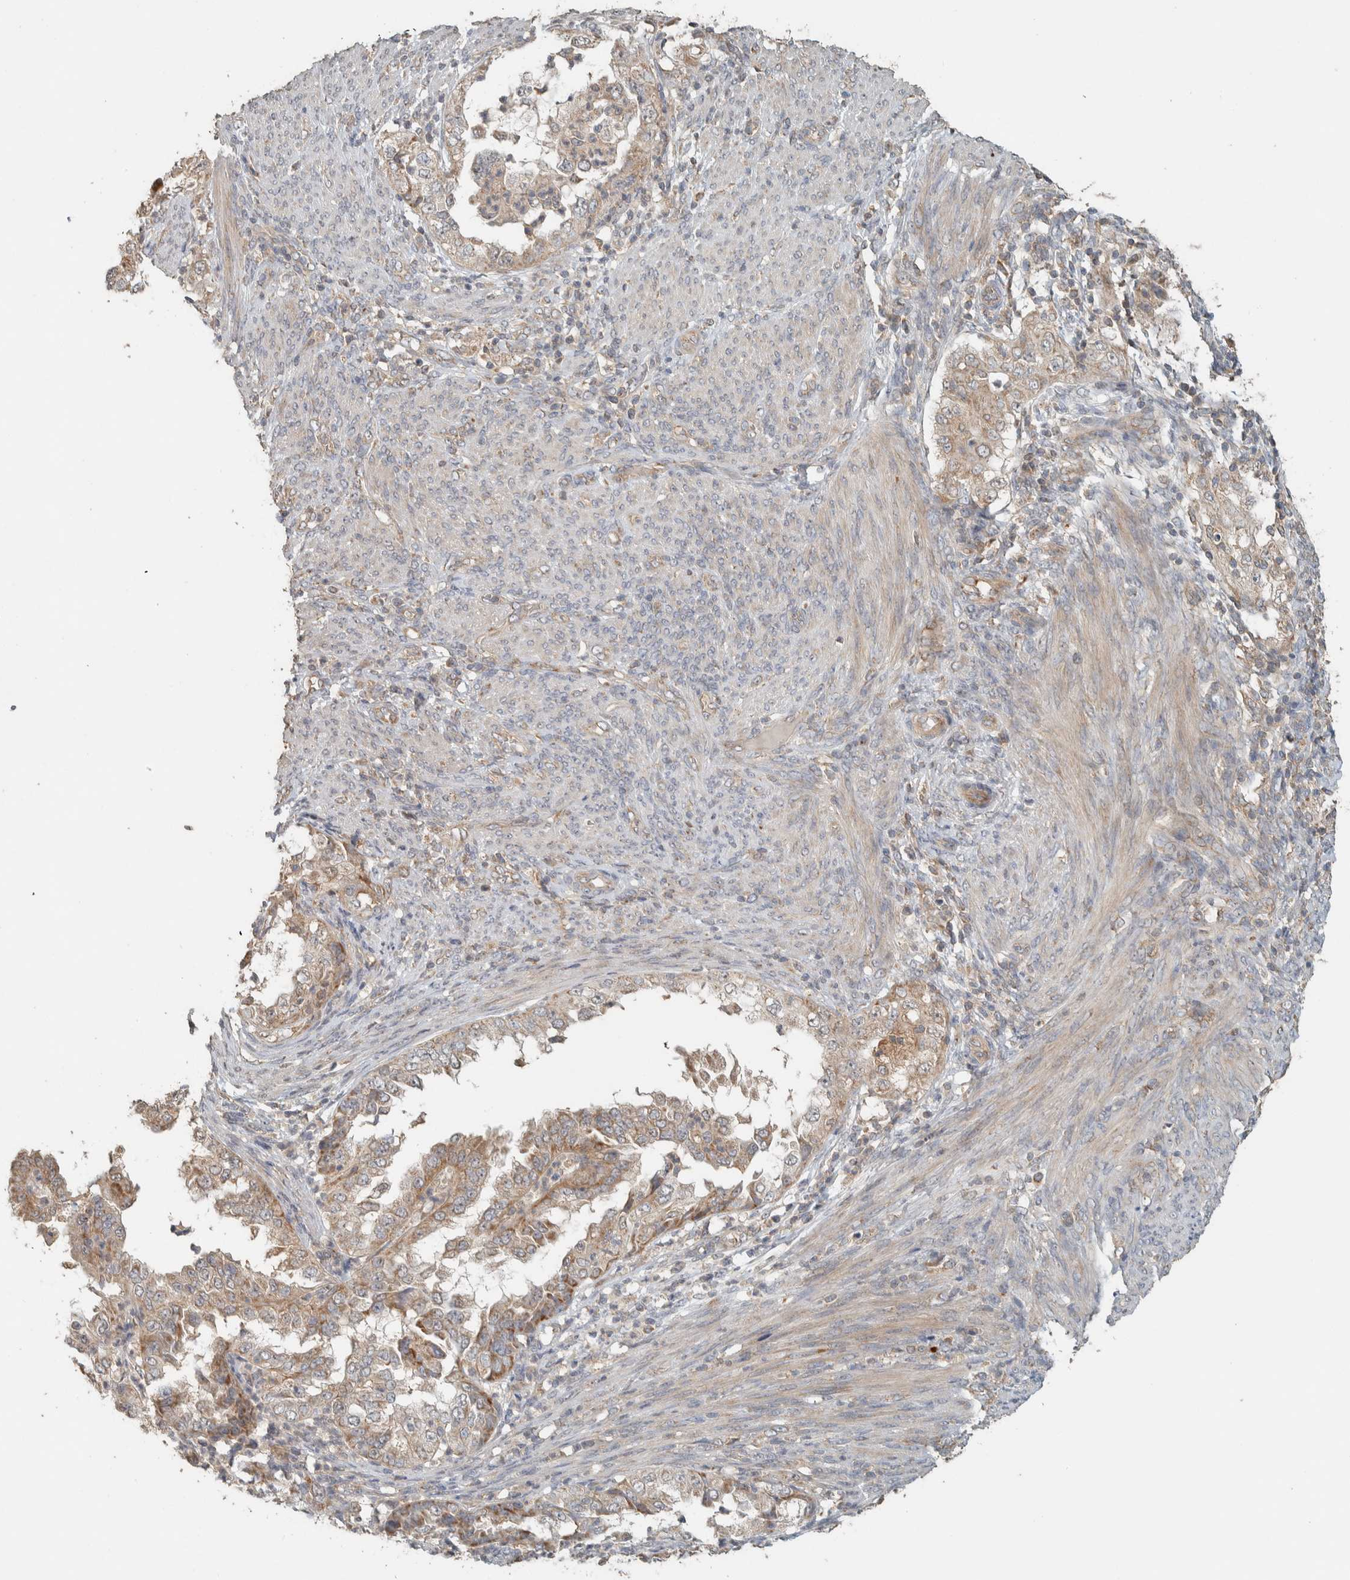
{"staining": {"intensity": "weak", "quantity": ">75%", "location": "cytoplasmic/membranous"}, "tissue": "endometrial cancer", "cell_type": "Tumor cells", "image_type": "cancer", "snomed": [{"axis": "morphology", "description": "Adenocarcinoma, NOS"}, {"axis": "topography", "description": "Endometrium"}], "caption": "Weak cytoplasmic/membranous protein expression is identified in about >75% of tumor cells in endometrial cancer (adenocarcinoma).", "gene": "PDE7B", "patient": {"sex": "female", "age": 85}}